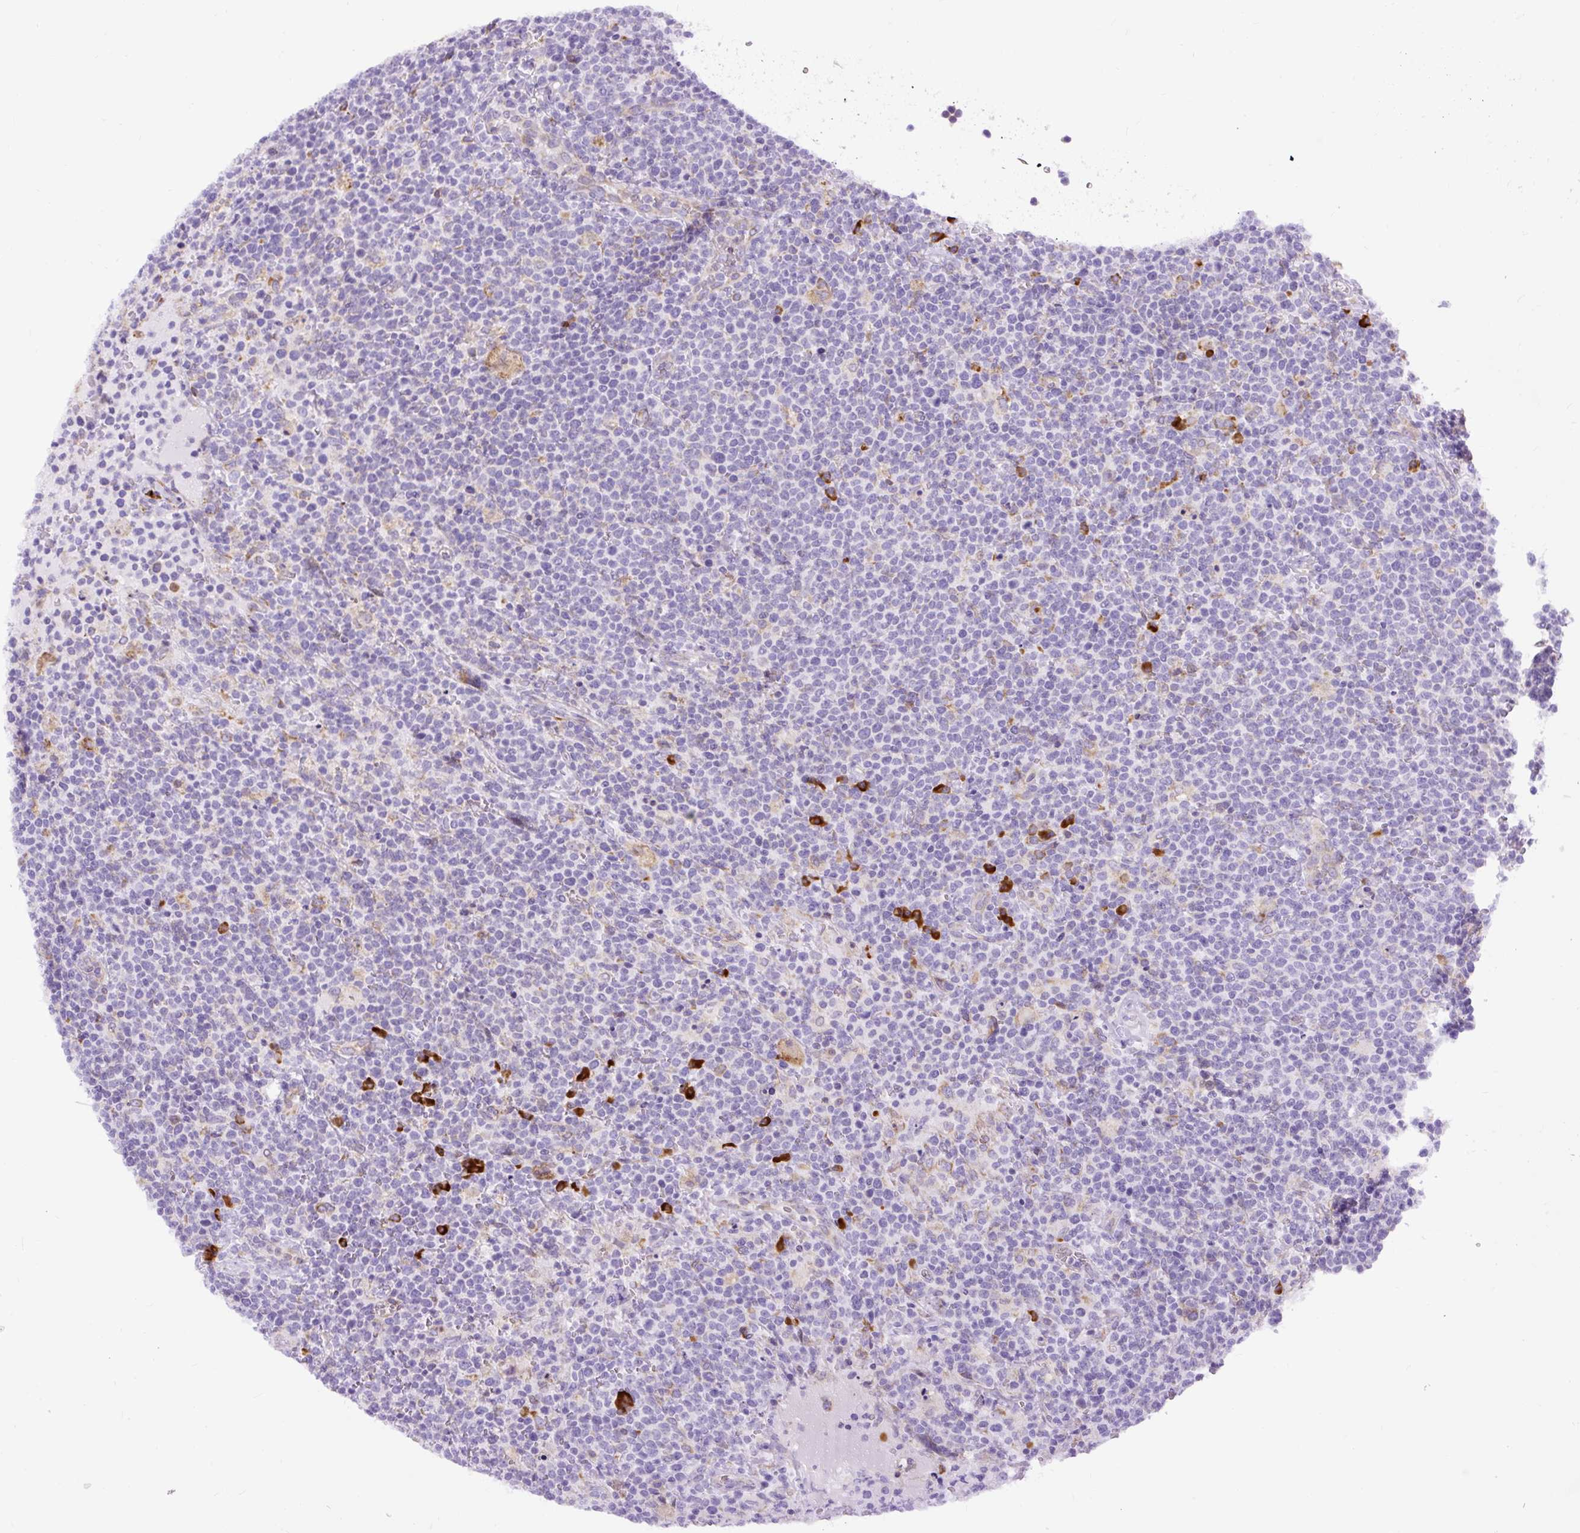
{"staining": {"intensity": "negative", "quantity": "none", "location": "none"}, "tissue": "lymphoma", "cell_type": "Tumor cells", "image_type": "cancer", "snomed": [{"axis": "morphology", "description": "Malignant lymphoma, non-Hodgkin's type, High grade"}, {"axis": "topography", "description": "Lymph node"}], "caption": "Tumor cells are negative for brown protein staining in lymphoma. (Immunohistochemistry, brightfield microscopy, high magnification).", "gene": "DDOST", "patient": {"sex": "male", "age": 61}}